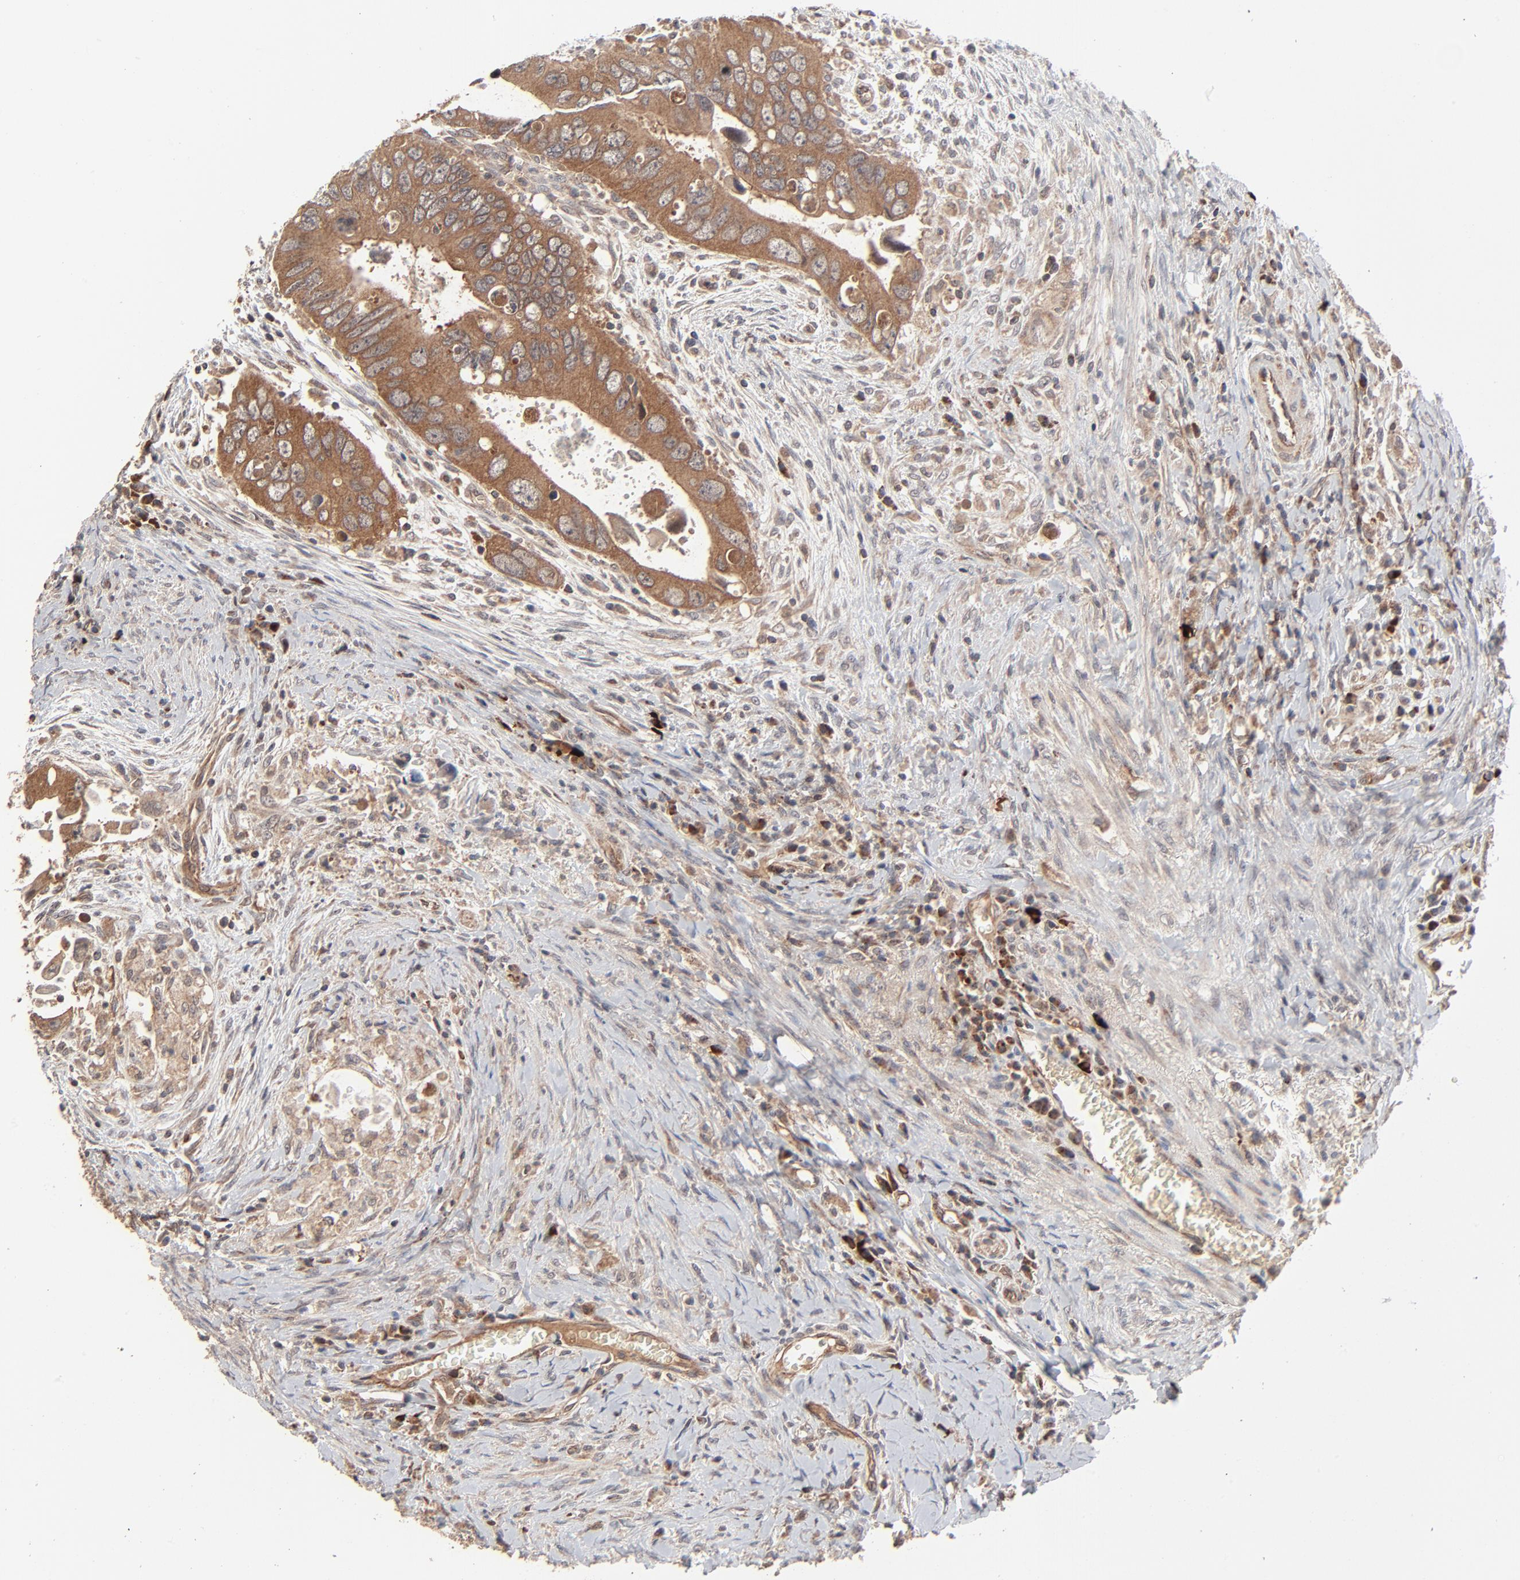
{"staining": {"intensity": "moderate", "quantity": ">75%", "location": "cytoplasmic/membranous"}, "tissue": "colorectal cancer", "cell_type": "Tumor cells", "image_type": "cancer", "snomed": [{"axis": "morphology", "description": "Adenocarcinoma, NOS"}, {"axis": "topography", "description": "Rectum"}], "caption": "Colorectal adenocarcinoma stained for a protein reveals moderate cytoplasmic/membranous positivity in tumor cells. The protein is stained brown, and the nuclei are stained in blue (DAB IHC with brightfield microscopy, high magnification).", "gene": "ABLIM3", "patient": {"sex": "male", "age": 70}}